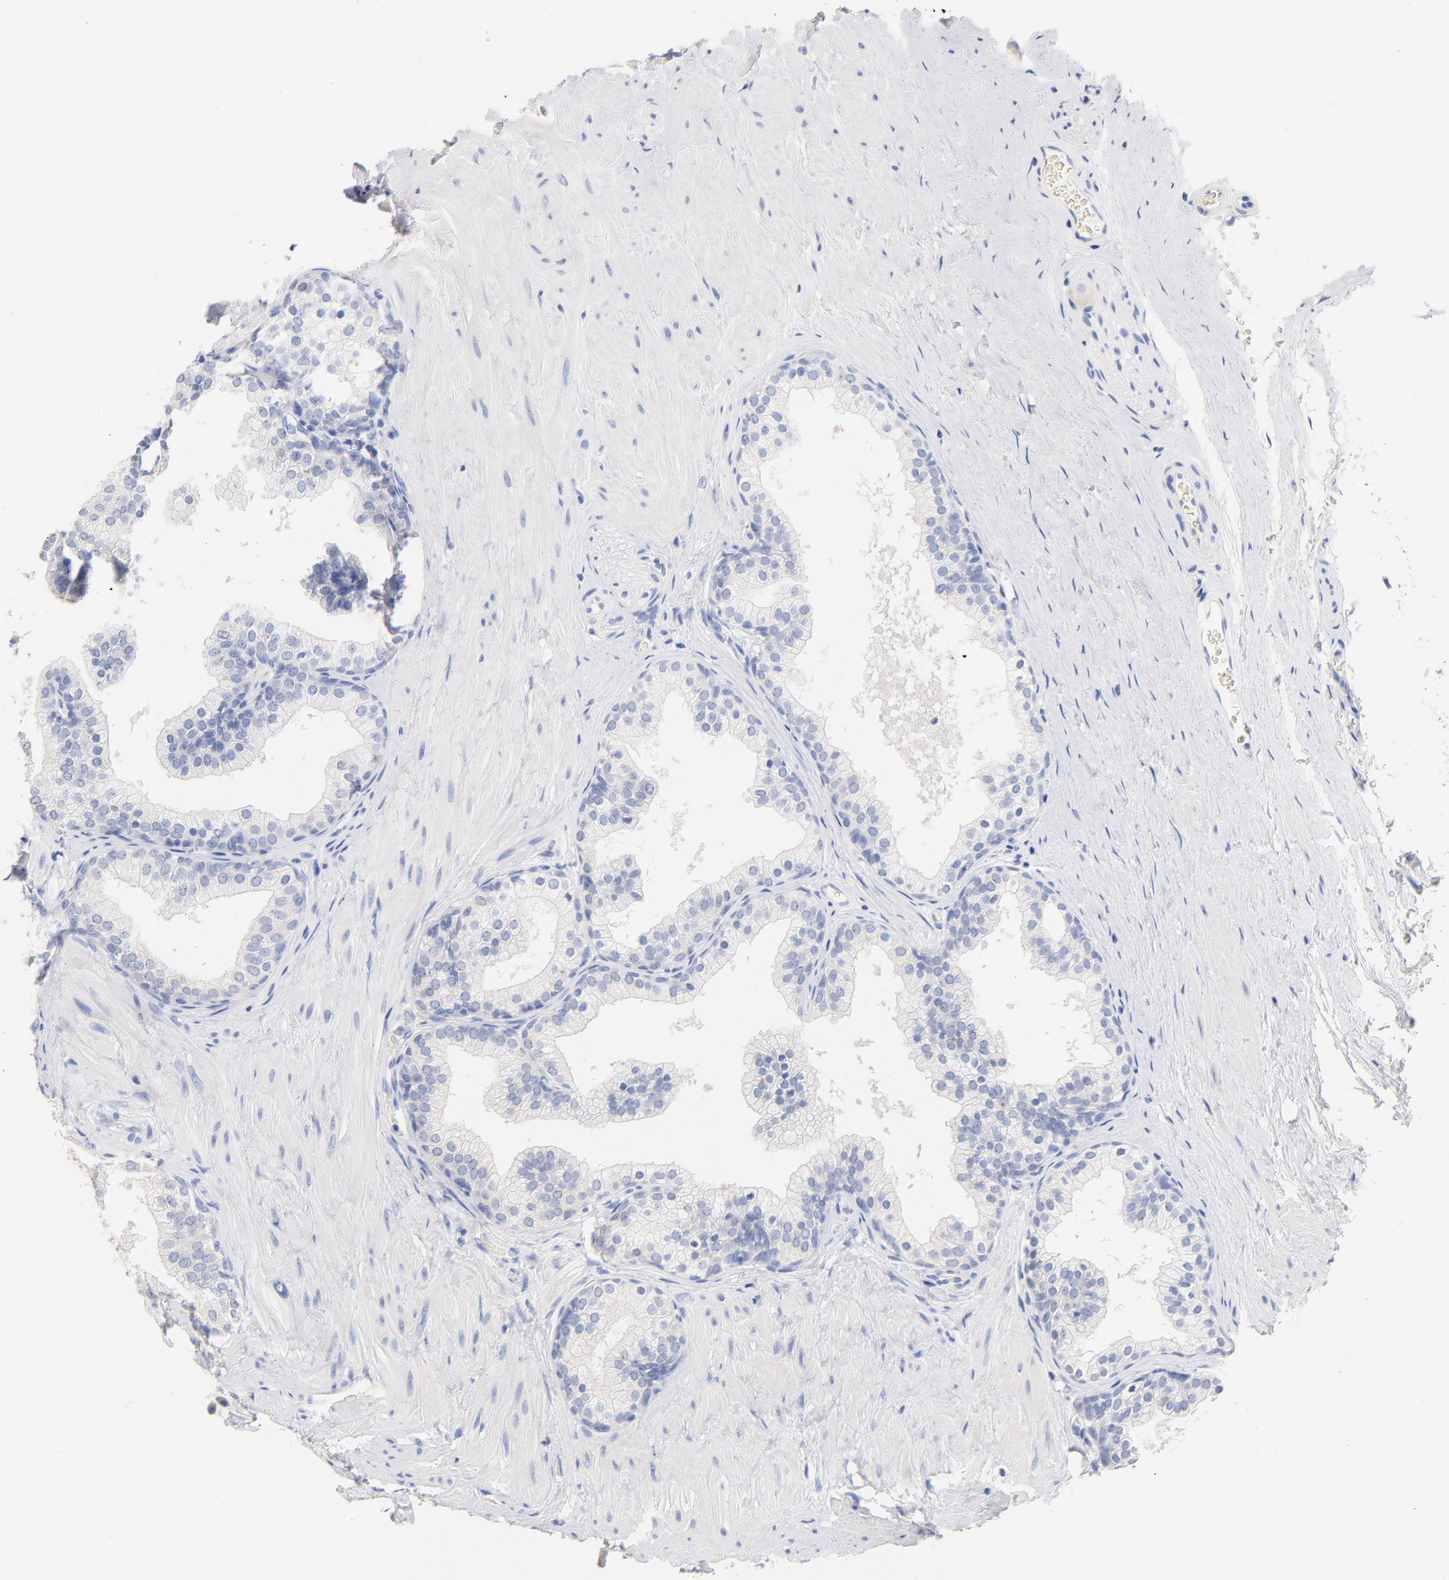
{"staining": {"intensity": "negative", "quantity": "none", "location": "none"}, "tissue": "prostate", "cell_type": "Glandular cells", "image_type": "normal", "snomed": [{"axis": "morphology", "description": "Normal tissue, NOS"}, {"axis": "topography", "description": "Prostate"}], "caption": "Prostate was stained to show a protein in brown. There is no significant expression in glandular cells.", "gene": "CPS1", "patient": {"sex": "male", "age": 60}}